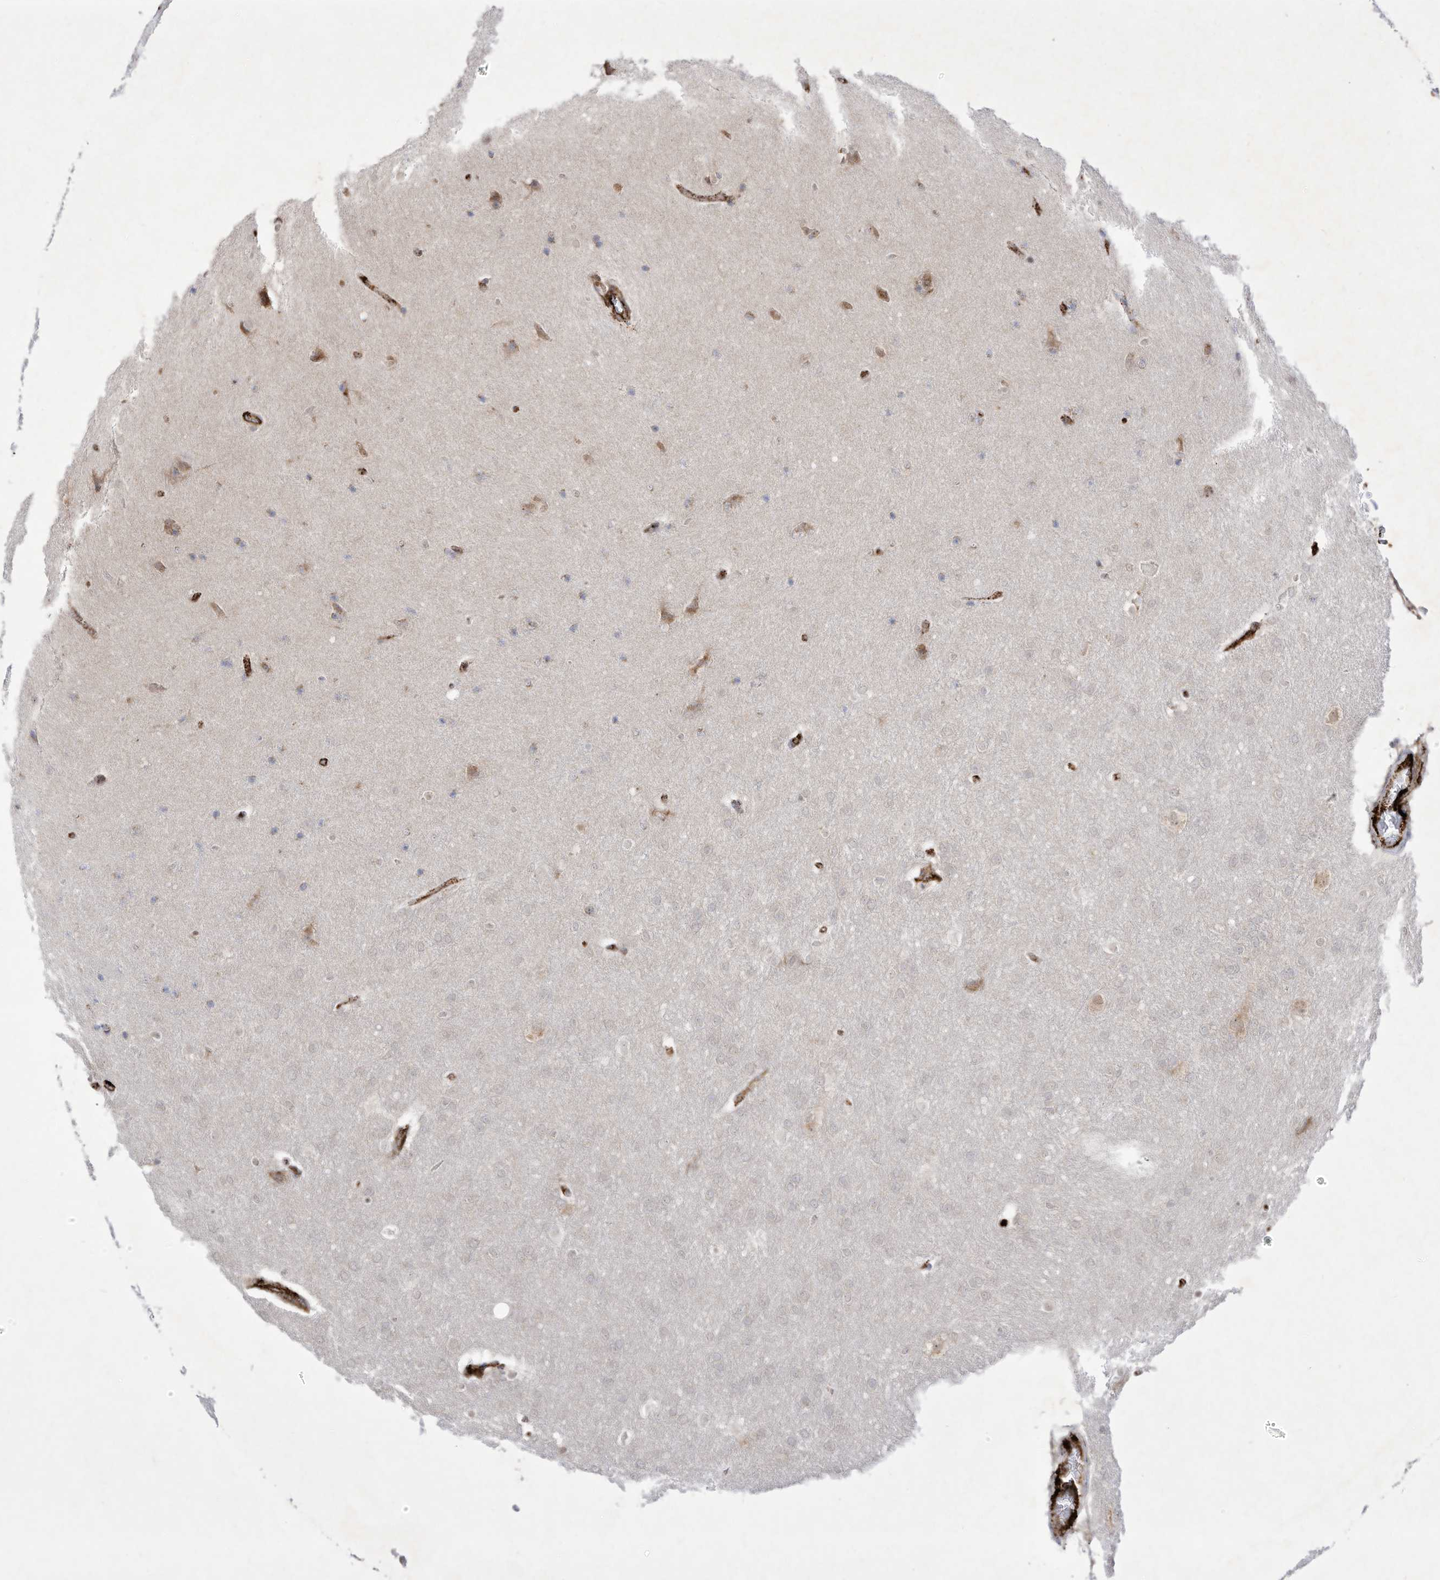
{"staining": {"intensity": "negative", "quantity": "none", "location": "none"}, "tissue": "glioma", "cell_type": "Tumor cells", "image_type": "cancer", "snomed": [{"axis": "morphology", "description": "Glioma, malignant, Low grade"}, {"axis": "topography", "description": "Brain"}], "caption": "High power microscopy histopathology image of an IHC histopathology image of malignant glioma (low-grade), revealing no significant expression in tumor cells.", "gene": "ZGRF1", "patient": {"sex": "female", "age": 37}}